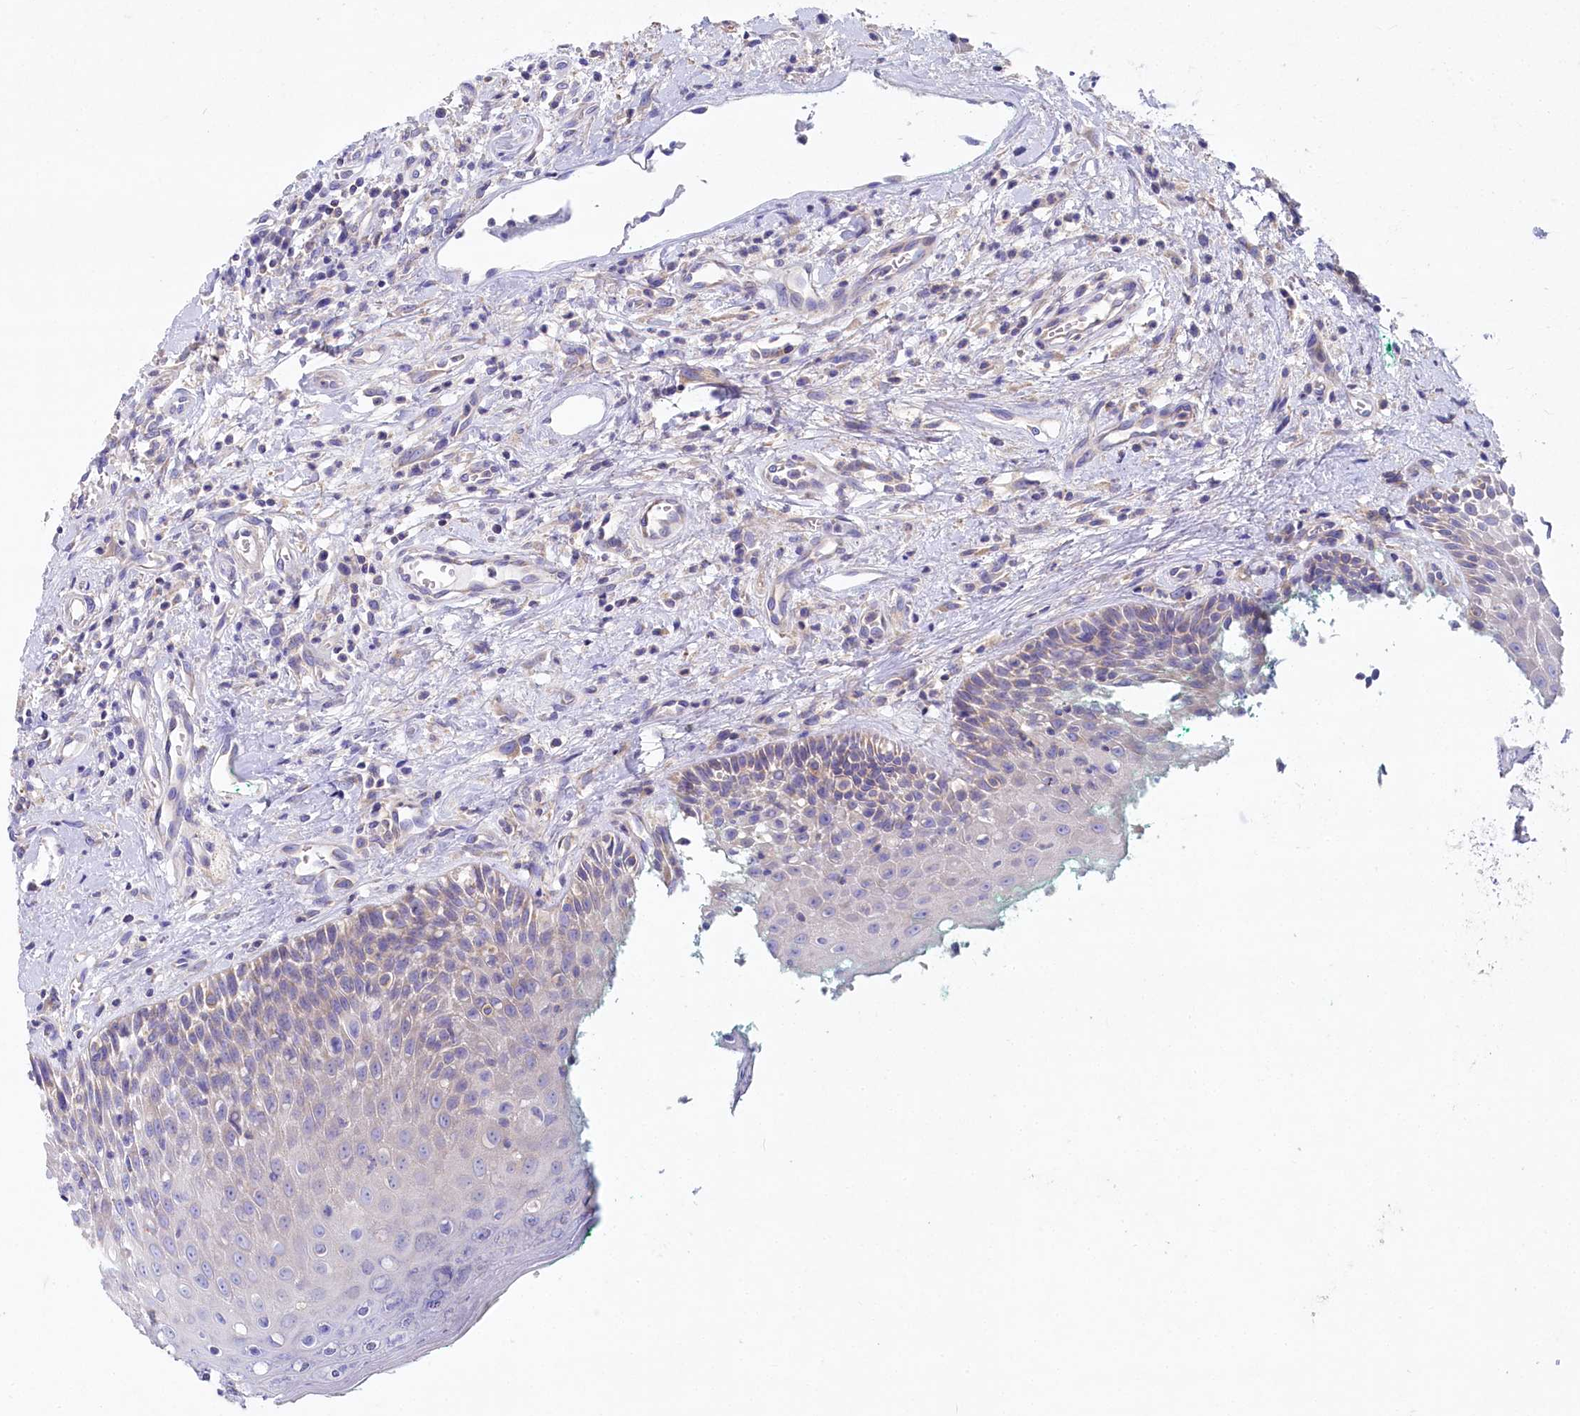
{"staining": {"intensity": "negative", "quantity": "none", "location": "none"}, "tissue": "oral mucosa", "cell_type": "Squamous epithelial cells", "image_type": "normal", "snomed": [{"axis": "morphology", "description": "Normal tissue, NOS"}, {"axis": "topography", "description": "Oral tissue"}], "caption": "Squamous epithelial cells are negative for brown protein staining in unremarkable oral mucosa. (DAB (3,3'-diaminobenzidine) IHC, high magnification).", "gene": "VPS26B", "patient": {"sex": "female", "age": 70}}